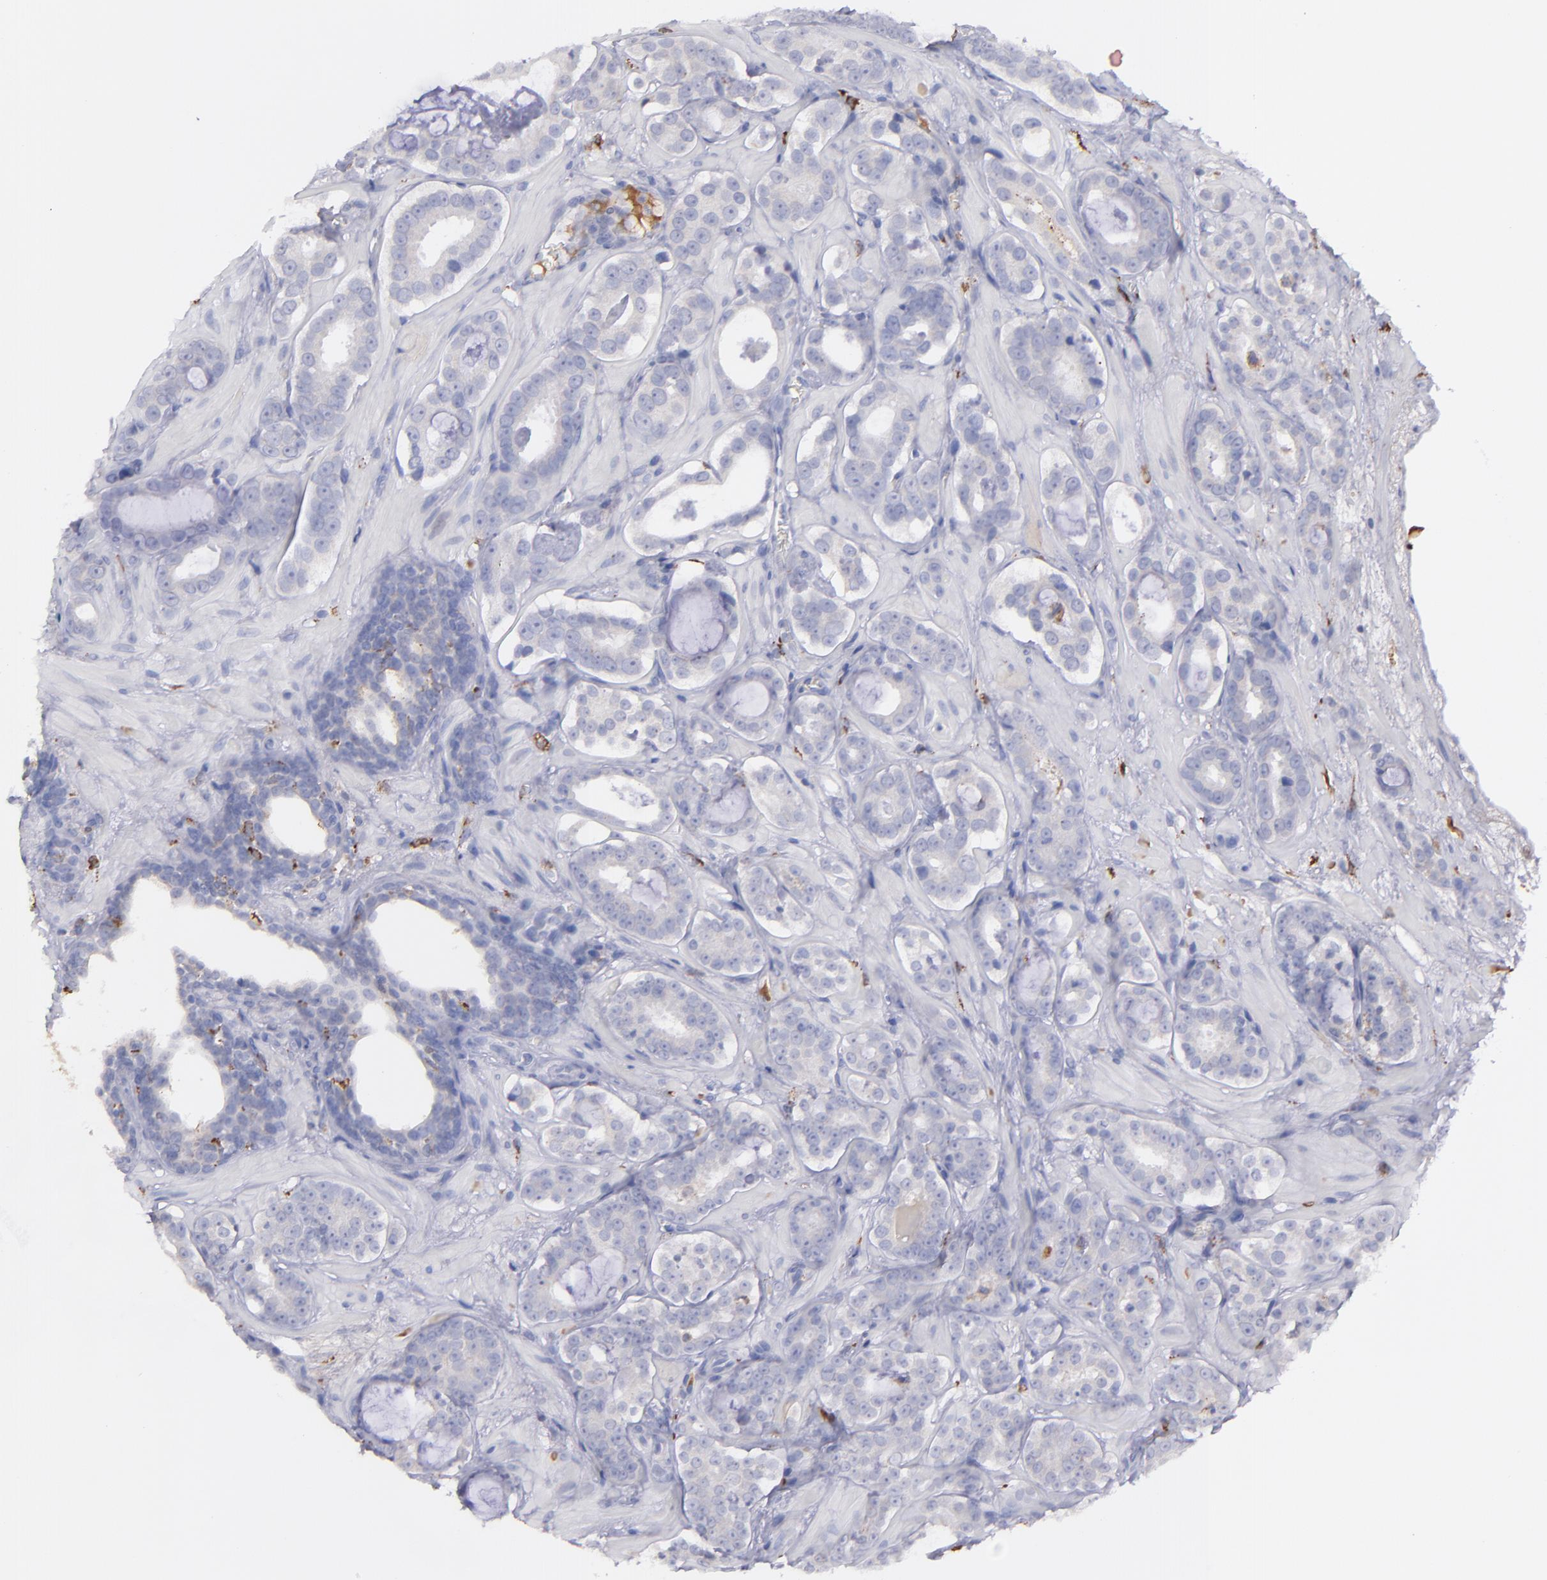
{"staining": {"intensity": "weak", "quantity": "<25%", "location": "cytoplasmic/membranous"}, "tissue": "prostate cancer", "cell_type": "Tumor cells", "image_type": "cancer", "snomed": [{"axis": "morphology", "description": "Adenocarcinoma, Low grade"}, {"axis": "topography", "description": "Prostate"}], "caption": "Adenocarcinoma (low-grade) (prostate) was stained to show a protein in brown. There is no significant staining in tumor cells. (Brightfield microscopy of DAB immunohistochemistry at high magnification).", "gene": "C1QA", "patient": {"sex": "male", "age": 57}}